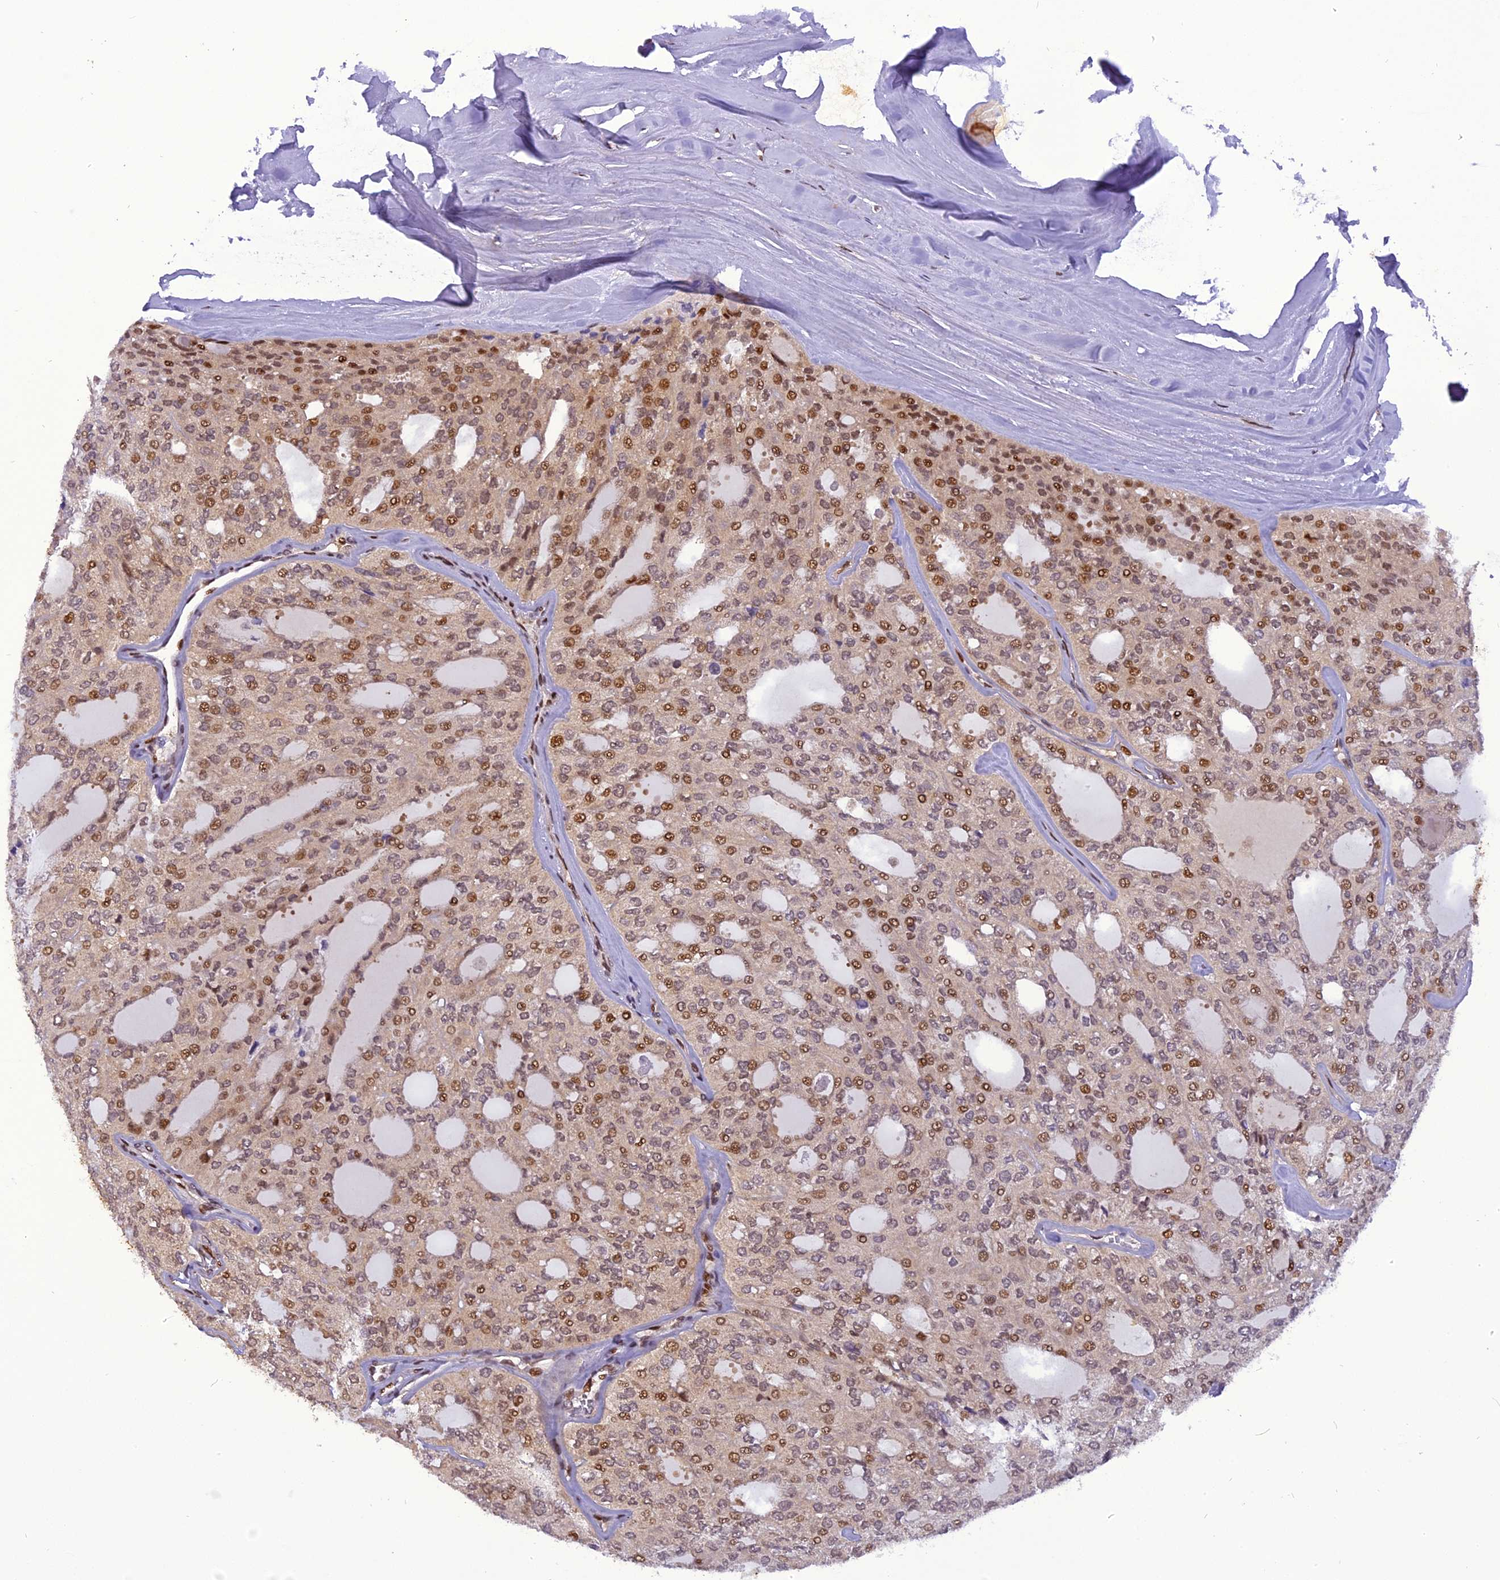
{"staining": {"intensity": "moderate", "quantity": "25%-75%", "location": "nuclear"}, "tissue": "thyroid cancer", "cell_type": "Tumor cells", "image_type": "cancer", "snomed": [{"axis": "morphology", "description": "Follicular adenoma carcinoma, NOS"}, {"axis": "topography", "description": "Thyroid gland"}], "caption": "A high-resolution histopathology image shows immunohistochemistry (IHC) staining of thyroid cancer, which reveals moderate nuclear expression in about 25%-75% of tumor cells.", "gene": "RABGGTA", "patient": {"sex": "male", "age": 75}}